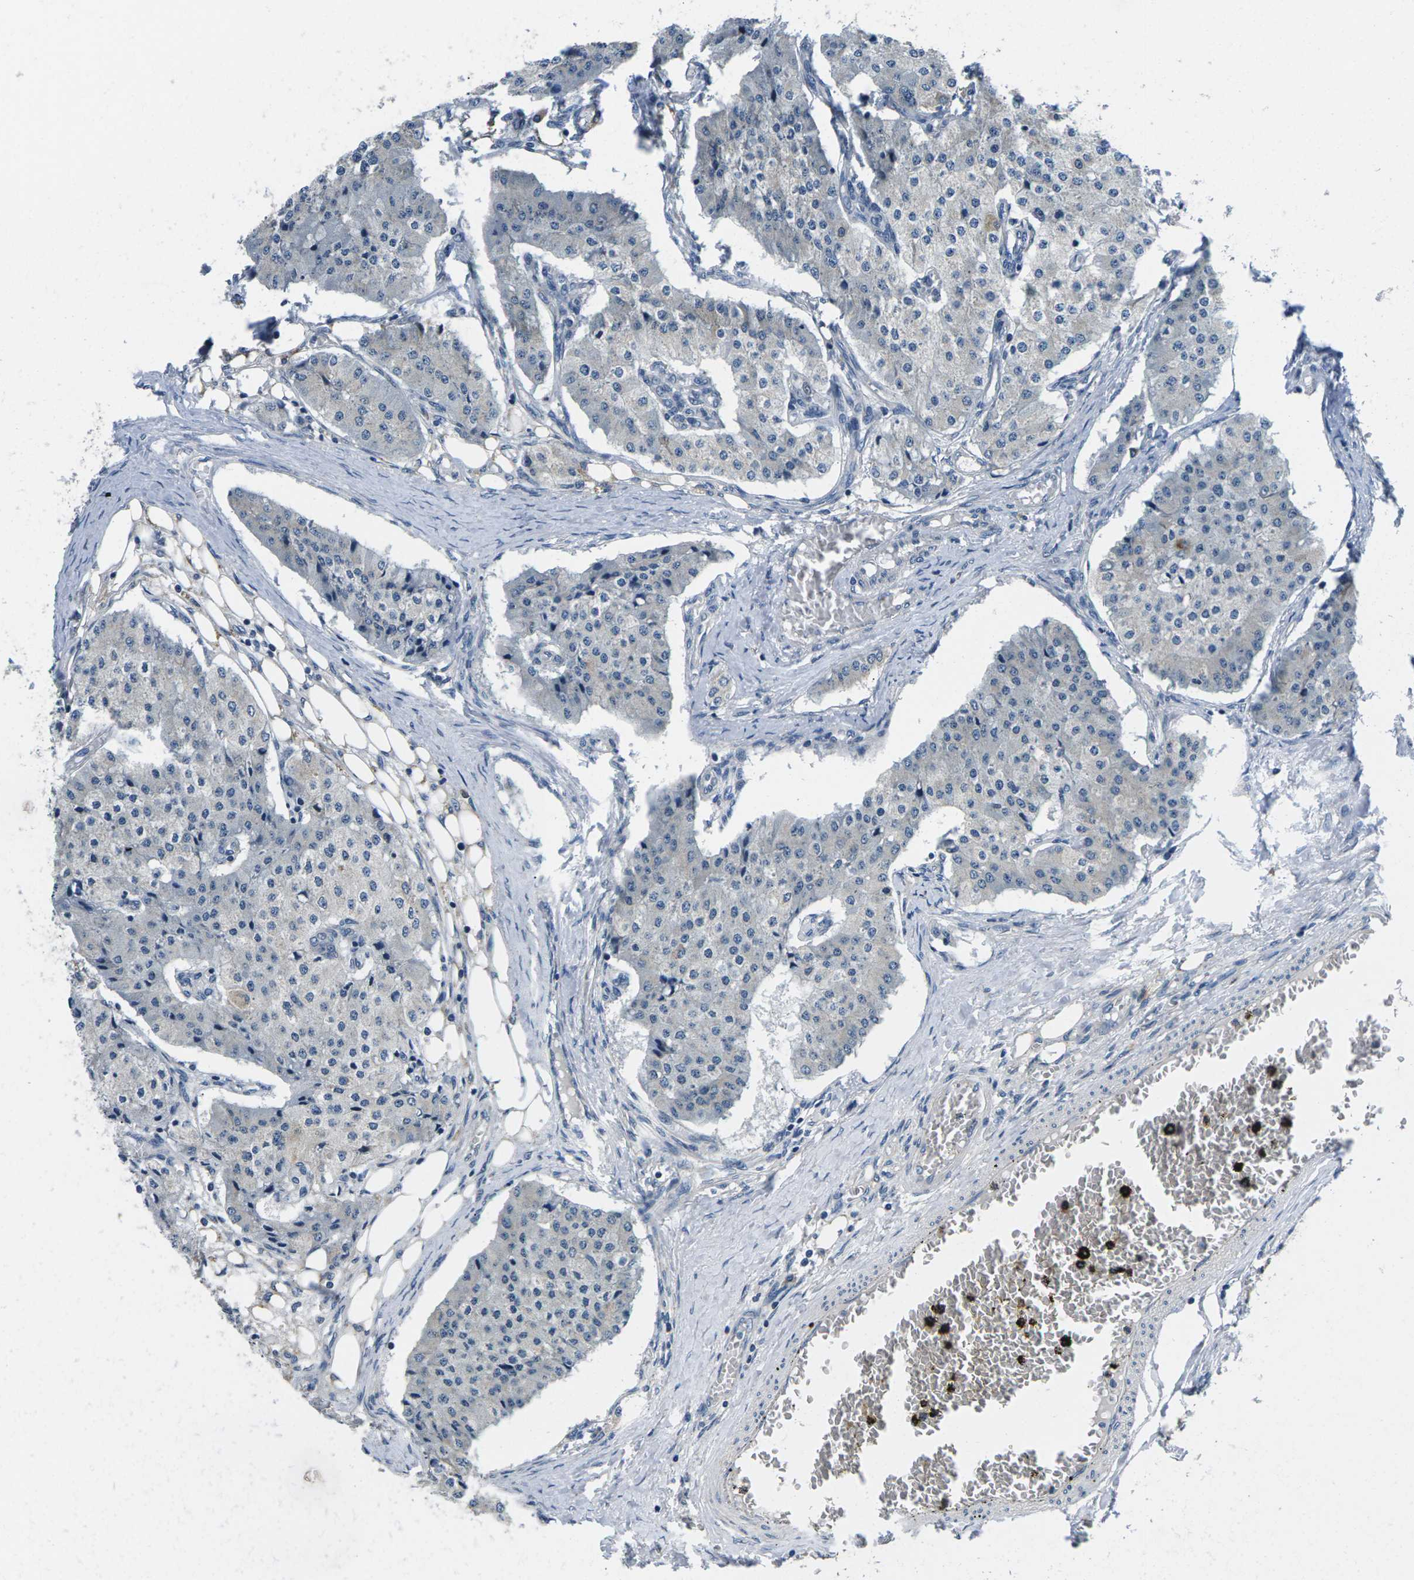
{"staining": {"intensity": "negative", "quantity": "none", "location": "none"}, "tissue": "carcinoid", "cell_type": "Tumor cells", "image_type": "cancer", "snomed": [{"axis": "morphology", "description": "Carcinoid, malignant, NOS"}, {"axis": "topography", "description": "Colon"}], "caption": "Malignant carcinoid was stained to show a protein in brown. There is no significant positivity in tumor cells. Brightfield microscopy of immunohistochemistry stained with DAB (brown) and hematoxylin (blue), captured at high magnification.", "gene": "ERGIC3", "patient": {"sex": "female", "age": 52}}